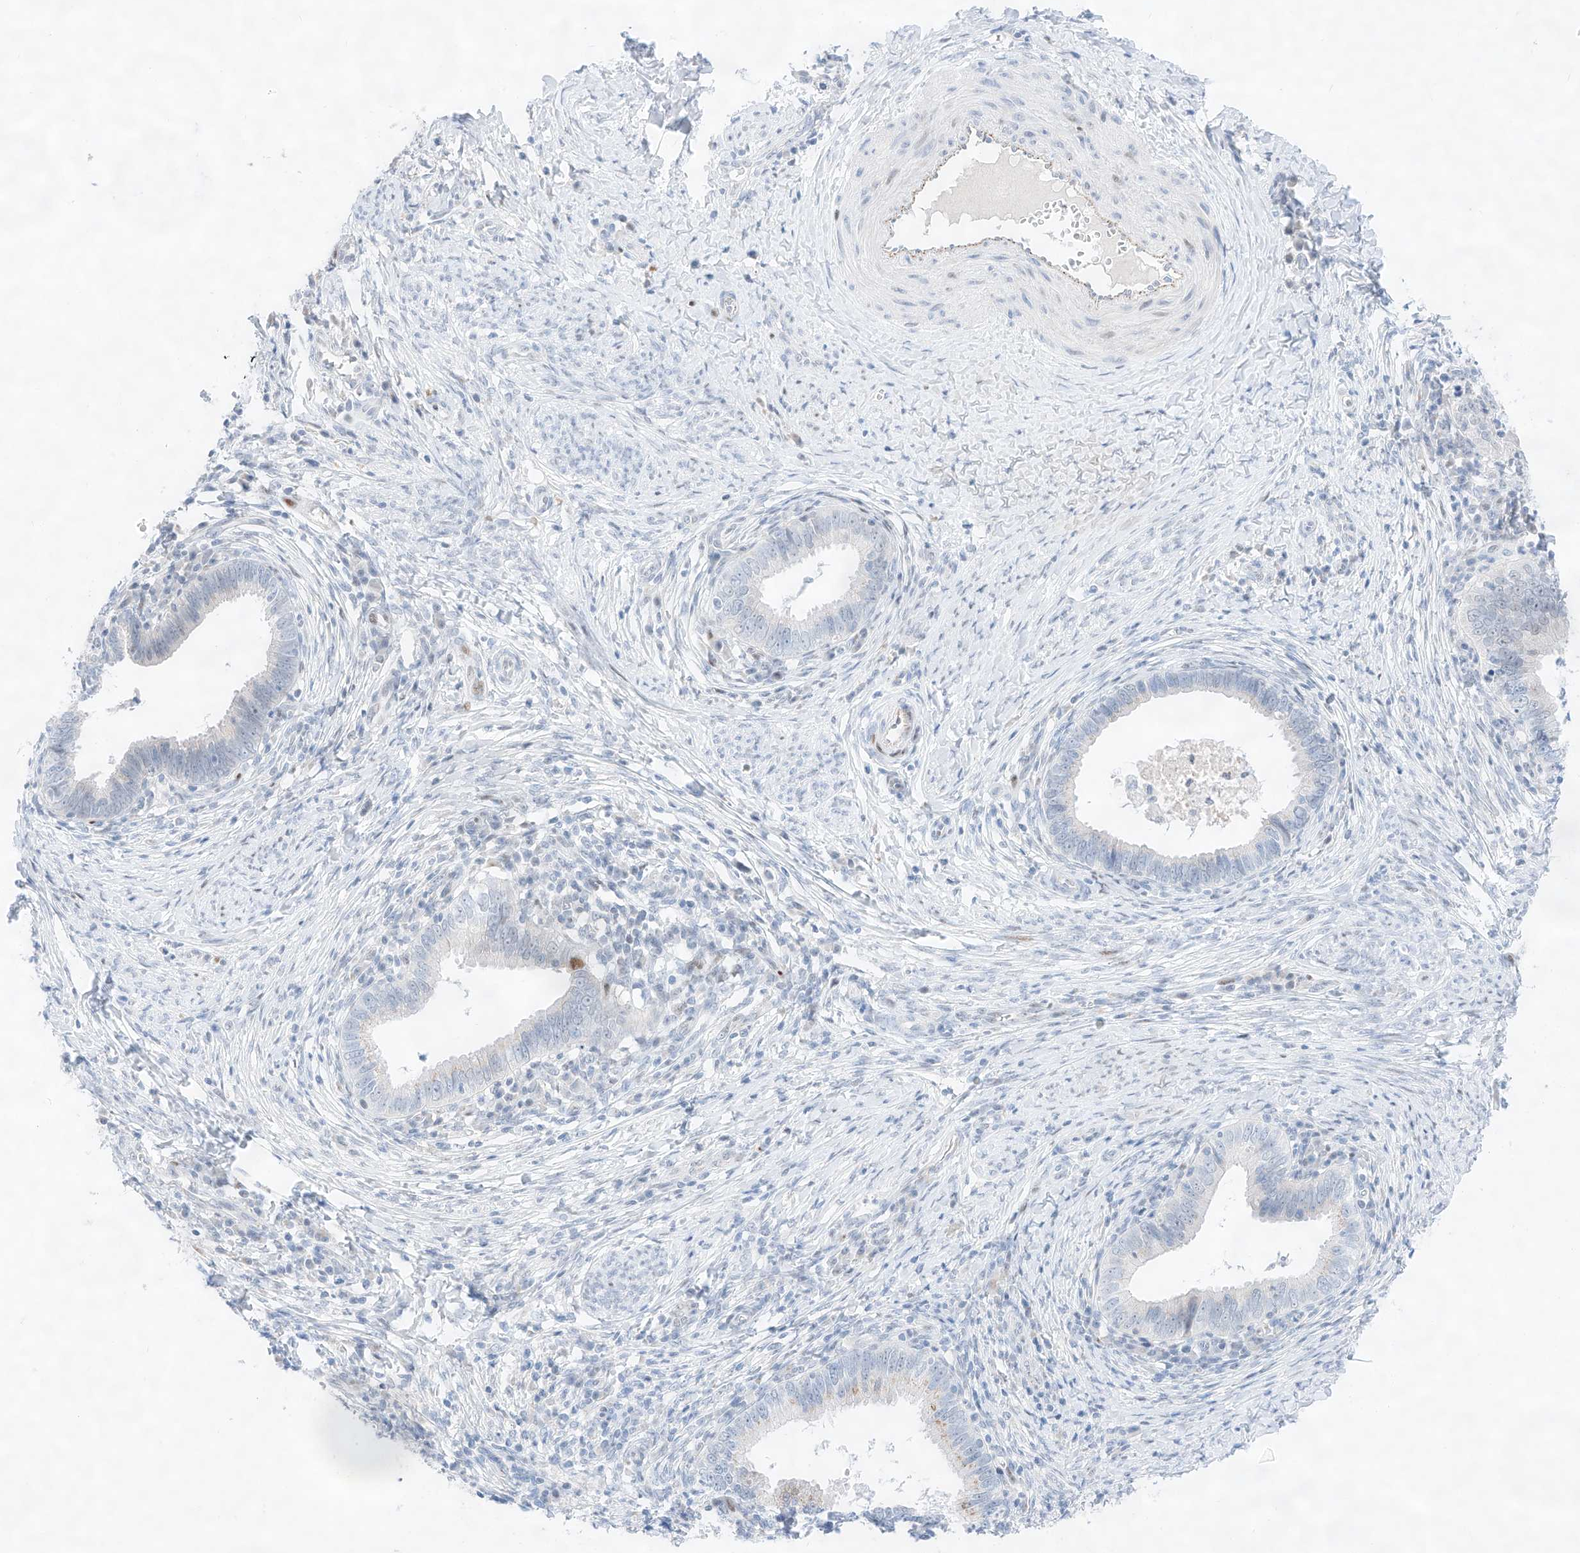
{"staining": {"intensity": "moderate", "quantity": "25%-75%", "location": "cytoplasmic/membranous"}, "tissue": "cervical cancer", "cell_type": "Tumor cells", "image_type": "cancer", "snomed": [{"axis": "morphology", "description": "Adenocarcinoma, NOS"}, {"axis": "topography", "description": "Cervix"}], "caption": "IHC (DAB) staining of adenocarcinoma (cervical) displays moderate cytoplasmic/membranous protein staining in about 25%-75% of tumor cells. IHC stains the protein of interest in brown and the nuclei are stained blue.", "gene": "NT5C3B", "patient": {"sex": "female", "age": 36}}